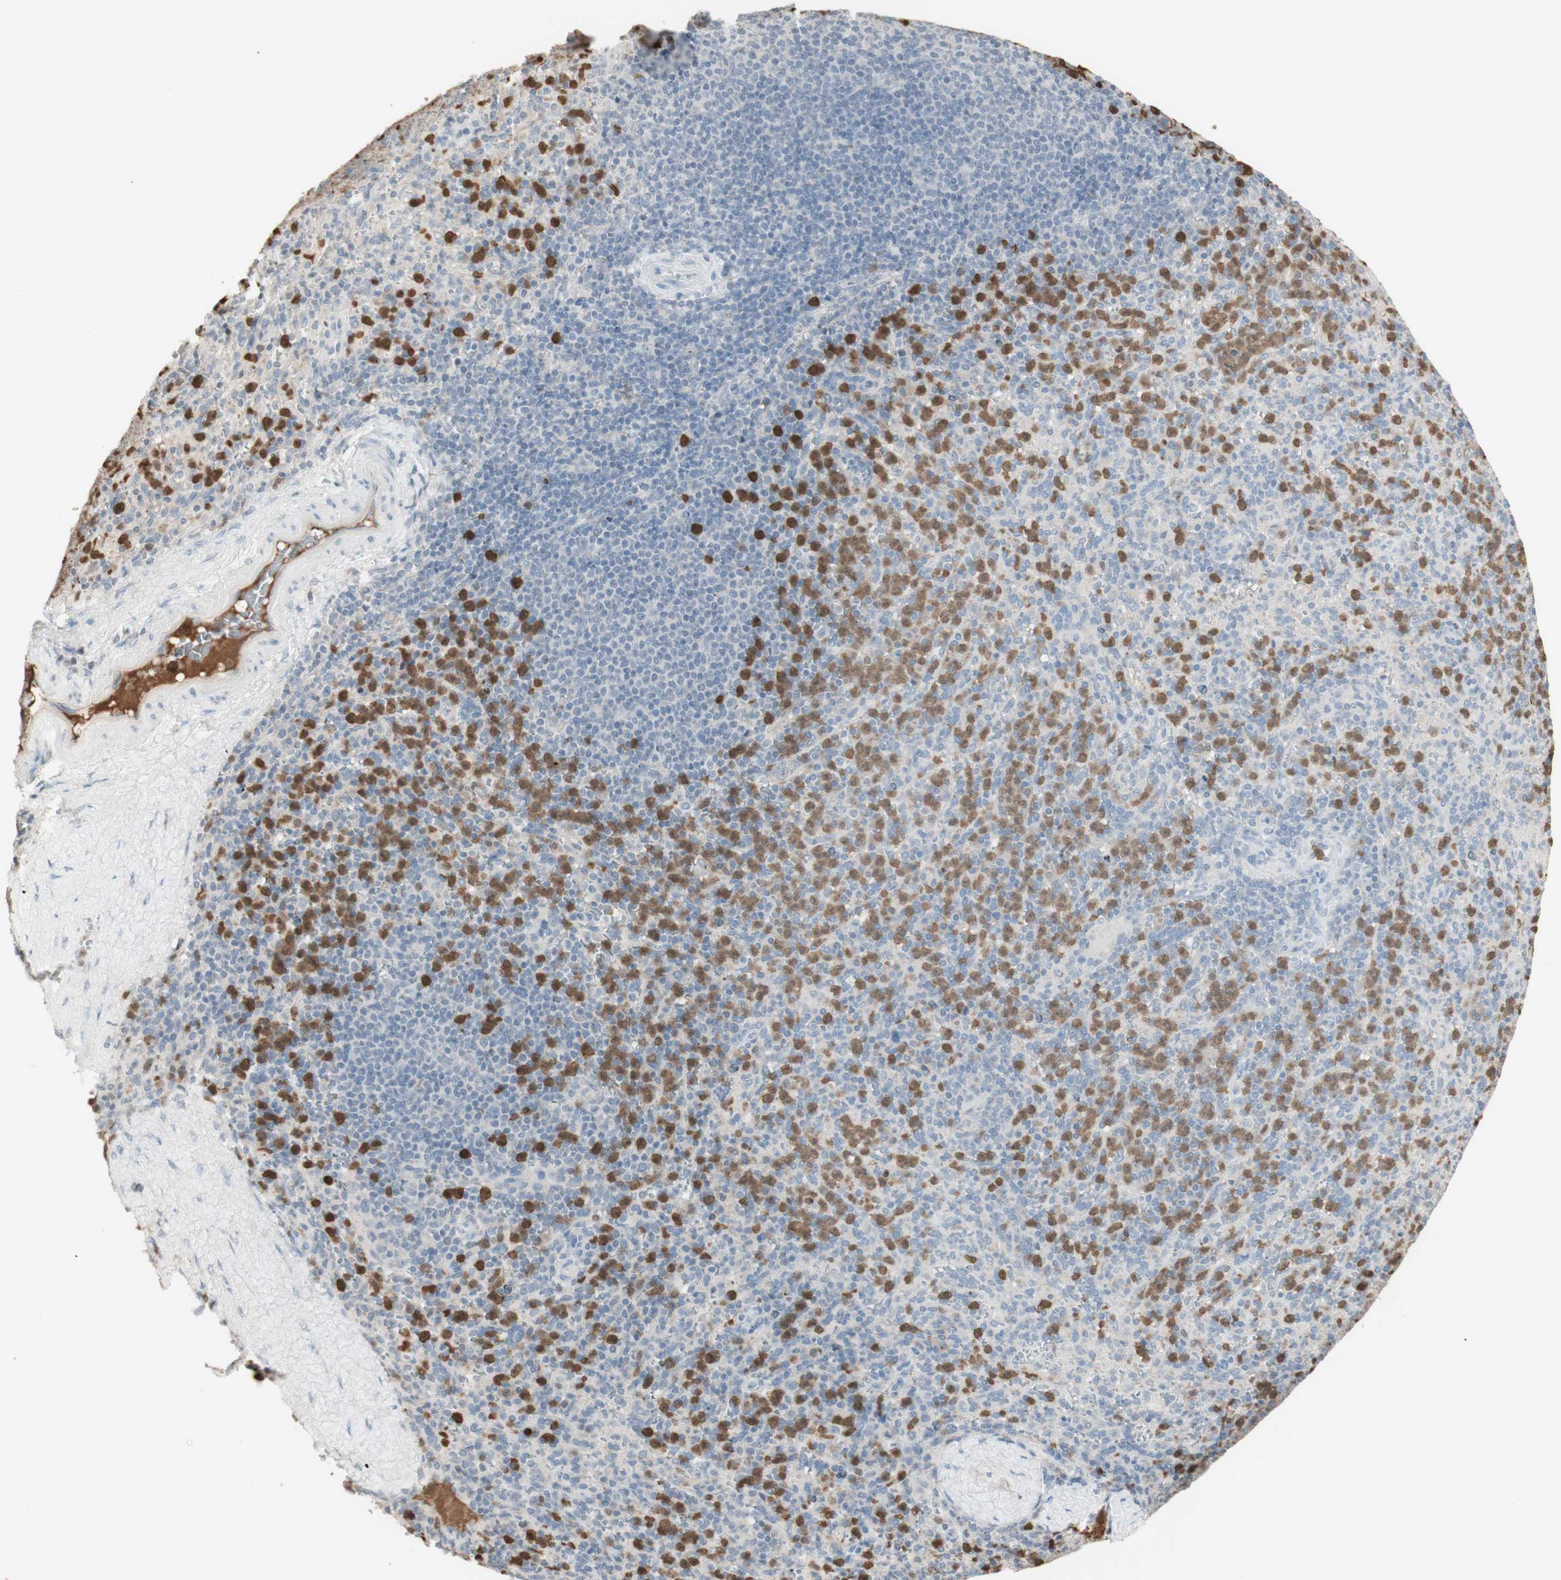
{"staining": {"intensity": "strong", "quantity": "25%-75%", "location": "cytoplasmic/membranous,nuclear"}, "tissue": "spleen", "cell_type": "Cells in red pulp", "image_type": "normal", "snomed": [{"axis": "morphology", "description": "Normal tissue, NOS"}, {"axis": "topography", "description": "Spleen"}], "caption": "Immunohistochemical staining of normal spleen reveals 25%-75% levels of strong cytoplasmic/membranous,nuclear protein positivity in about 25%-75% of cells in red pulp.", "gene": "NID1", "patient": {"sex": "male", "age": 36}}